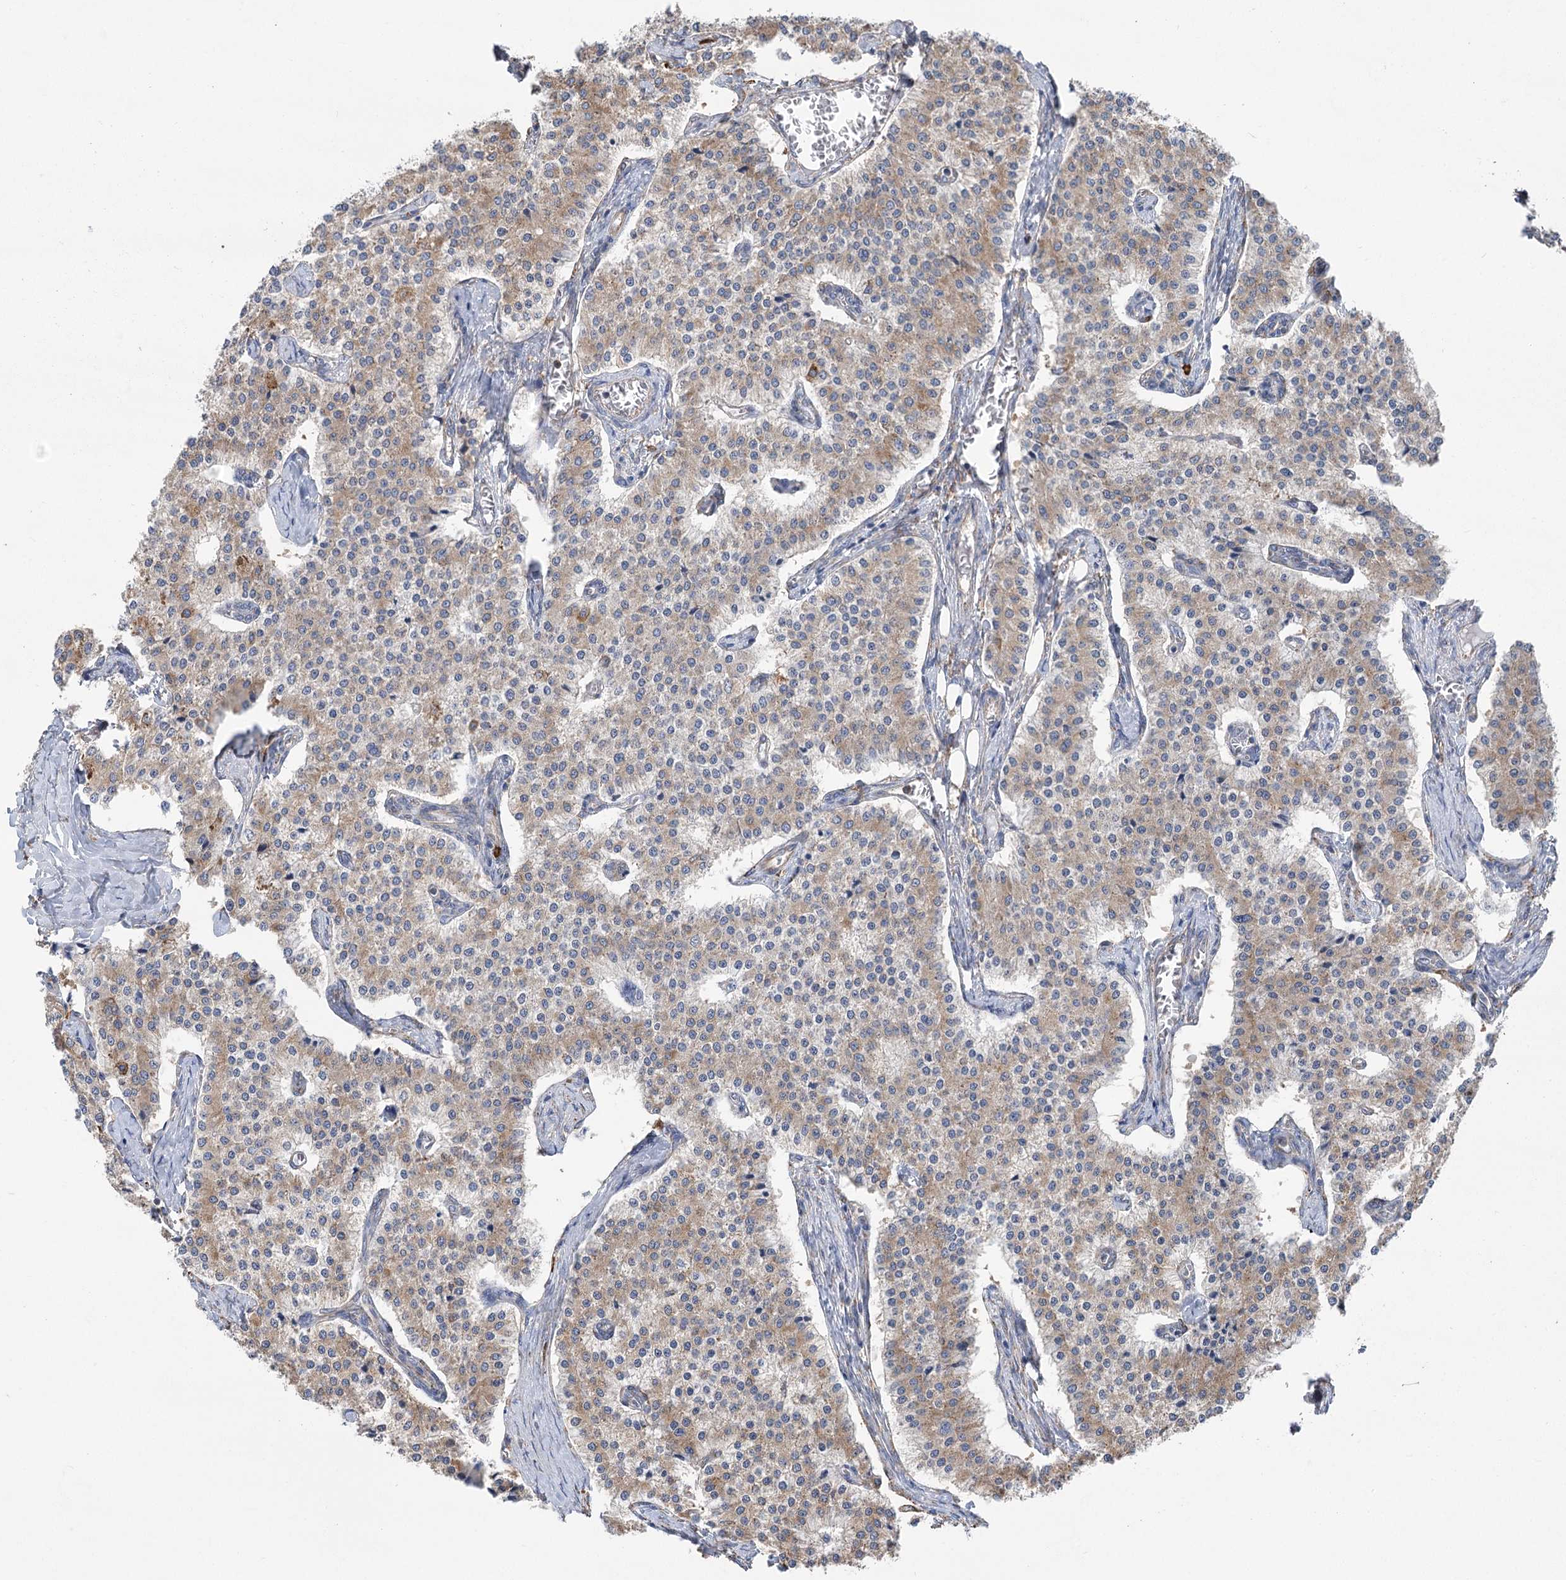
{"staining": {"intensity": "moderate", "quantity": "25%-75%", "location": "cytoplasmic/membranous"}, "tissue": "carcinoid", "cell_type": "Tumor cells", "image_type": "cancer", "snomed": [{"axis": "morphology", "description": "Carcinoid, malignant, NOS"}, {"axis": "topography", "description": "Colon"}], "caption": "The immunohistochemical stain highlights moderate cytoplasmic/membranous staining in tumor cells of carcinoid (malignant) tissue. (IHC, brightfield microscopy, high magnification).", "gene": "METTL24", "patient": {"sex": "female", "age": 52}}